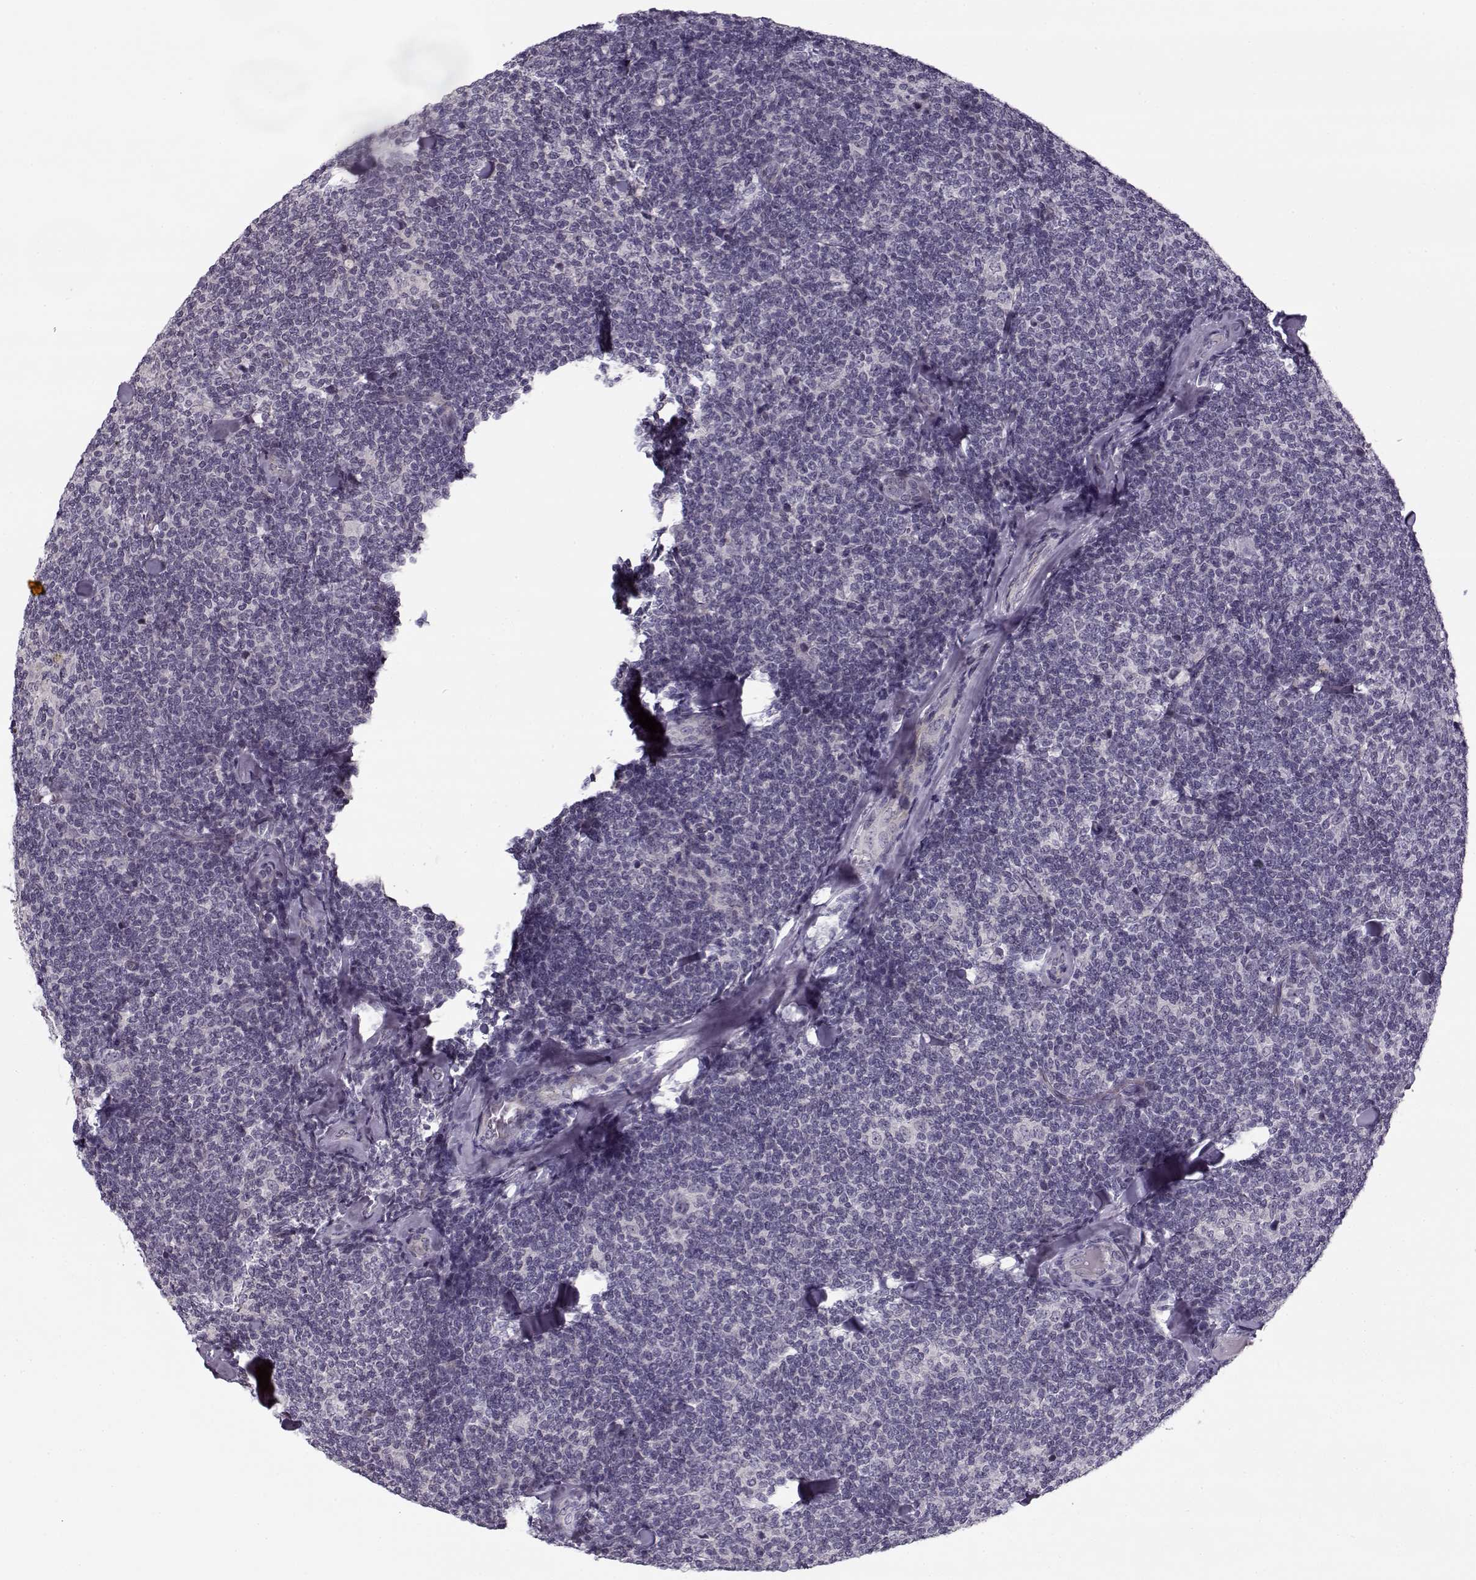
{"staining": {"intensity": "negative", "quantity": "none", "location": "none"}, "tissue": "lymphoma", "cell_type": "Tumor cells", "image_type": "cancer", "snomed": [{"axis": "morphology", "description": "Malignant lymphoma, non-Hodgkin's type, Low grade"}, {"axis": "topography", "description": "Lymph node"}], "caption": "A high-resolution histopathology image shows immunohistochemistry staining of low-grade malignant lymphoma, non-Hodgkin's type, which exhibits no significant positivity in tumor cells.", "gene": "PNMT", "patient": {"sex": "female", "age": 56}}